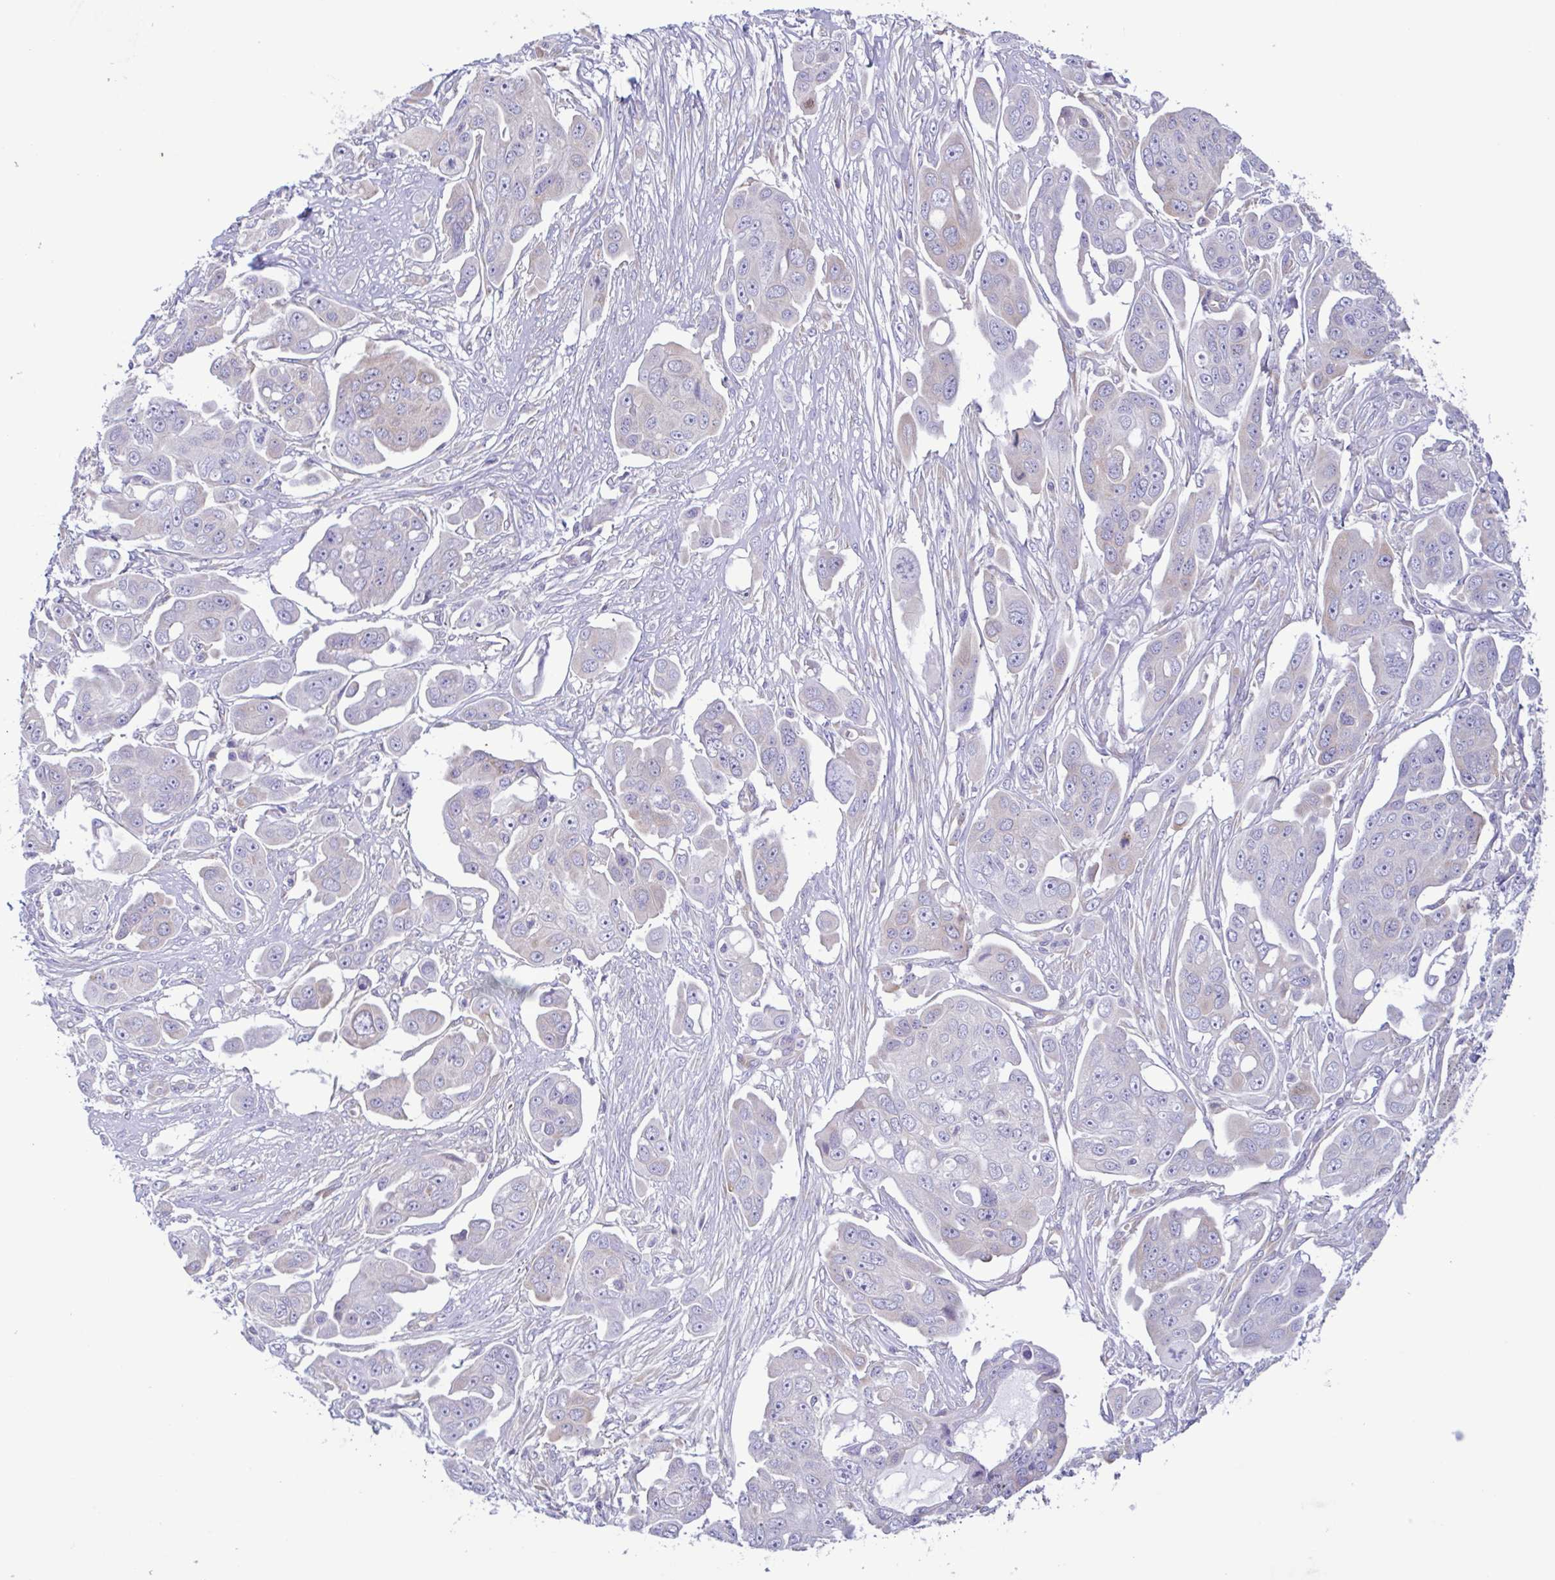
{"staining": {"intensity": "negative", "quantity": "none", "location": "none"}, "tissue": "ovarian cancer", "cell_type": "Tumor cells", "image_type": "cancer", "snomed": [{"axis": "morphology", "description": "Carcinoma, endometroid"}, {"axis": "topography", "description": "Ovary"}], "caption": "Immunohistochemical staining of human ovarian cancer exhibits no significant positivity in tumor cells. Nuclei are stained in blue.", "gene": "TNNI3", "patient": {"sex": "female", "age": 70}}